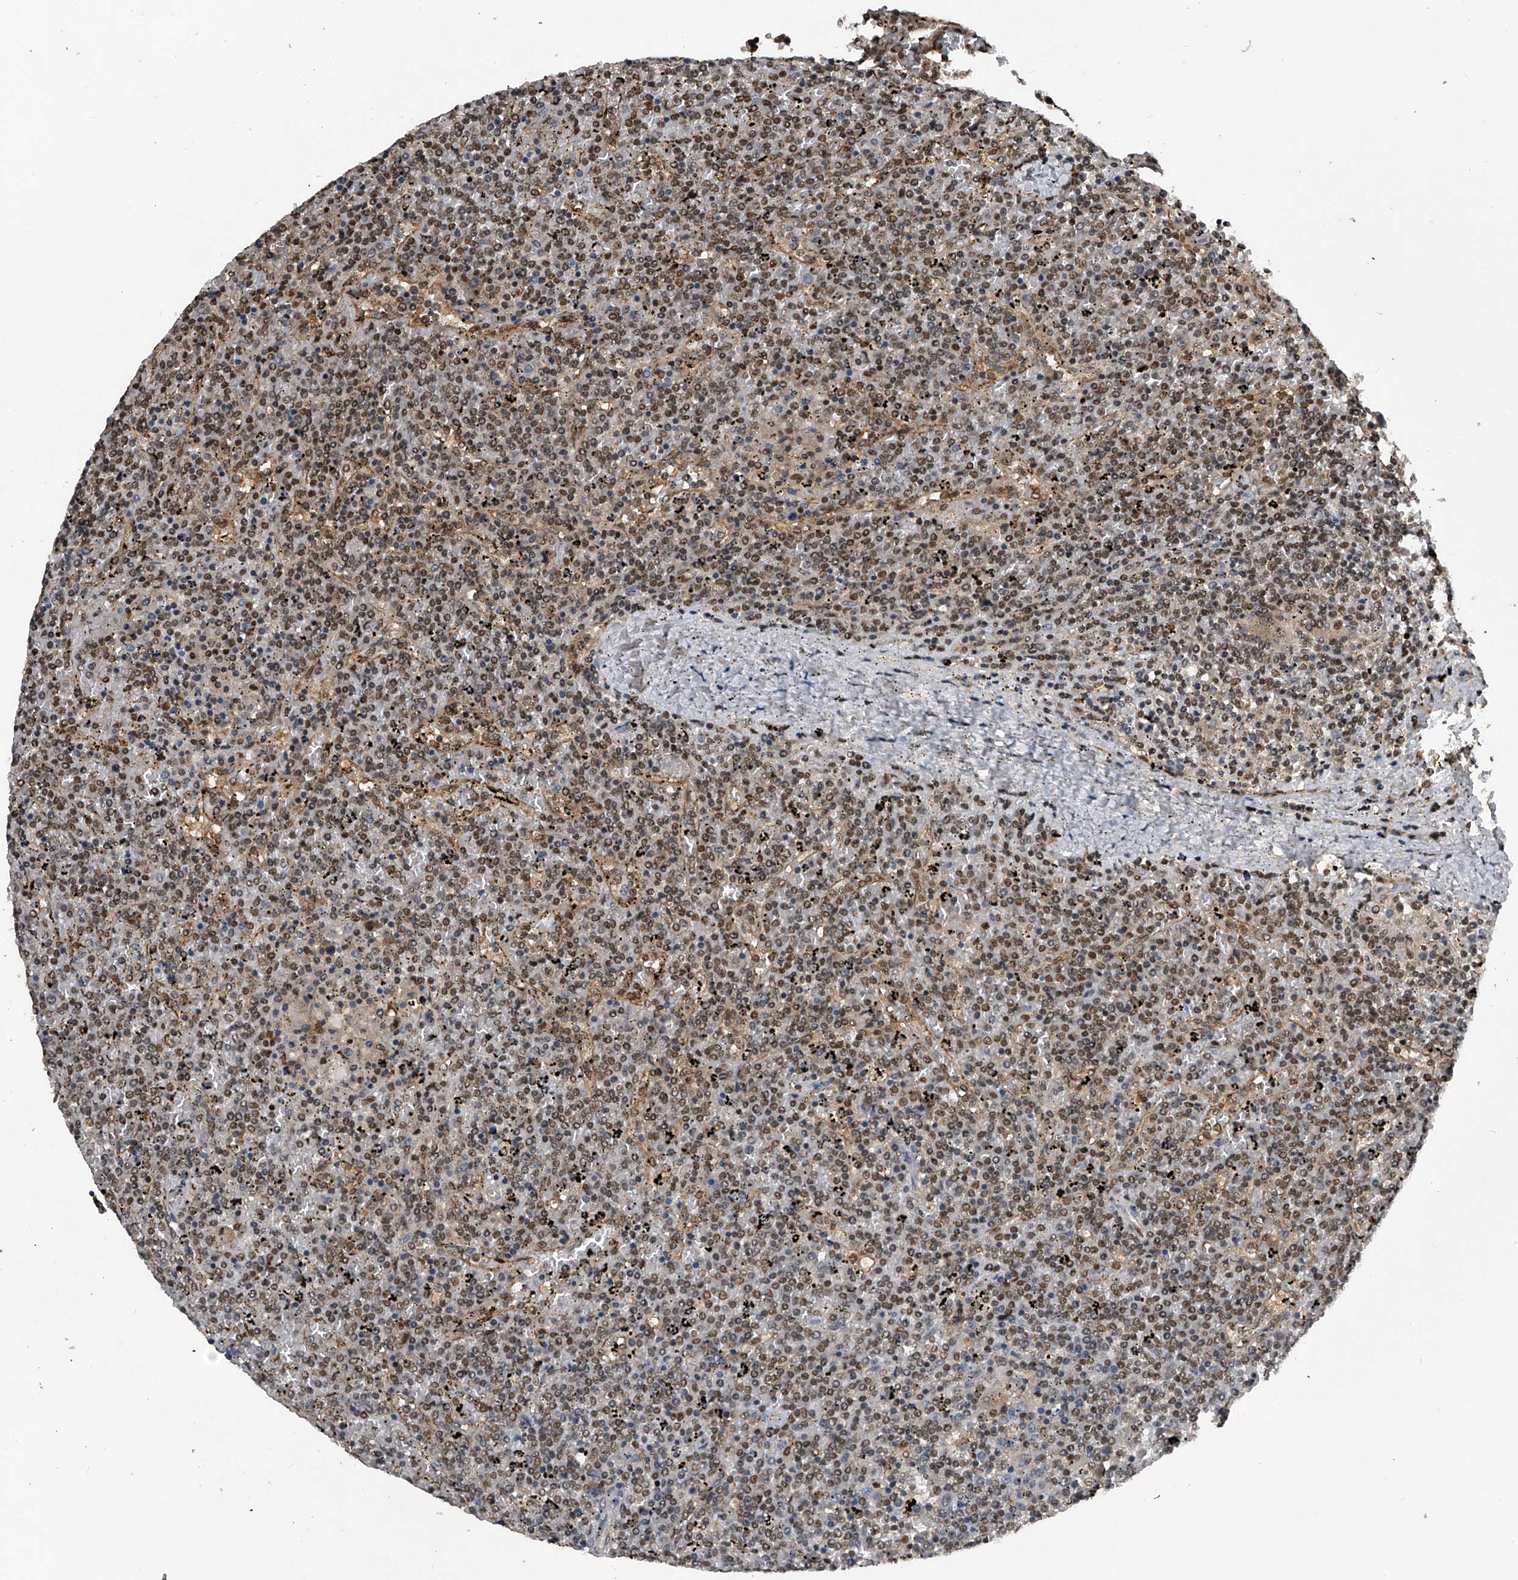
{"staining": {"intensity": "moderate", "quantity": ">75%", "location": "nuclear"}, "tissue": "lymphoma", "cell_type": "Tumor cells", "image_type": "cancer", "snomed": [{"axis": "morphology", "description": "Malignant lymphoma, non-Hodgkin's type, Low grade"}, {"axis": "topography", "description": "Spleen"}], "caption": "A brown stain shows moderate nuclear positivity of a protein in low-grade malignant lymphoma, non-Hodgkin's type tumor cells.", "gene": "SLC12A8", "patient": {"sex": "female", "age": 19}}